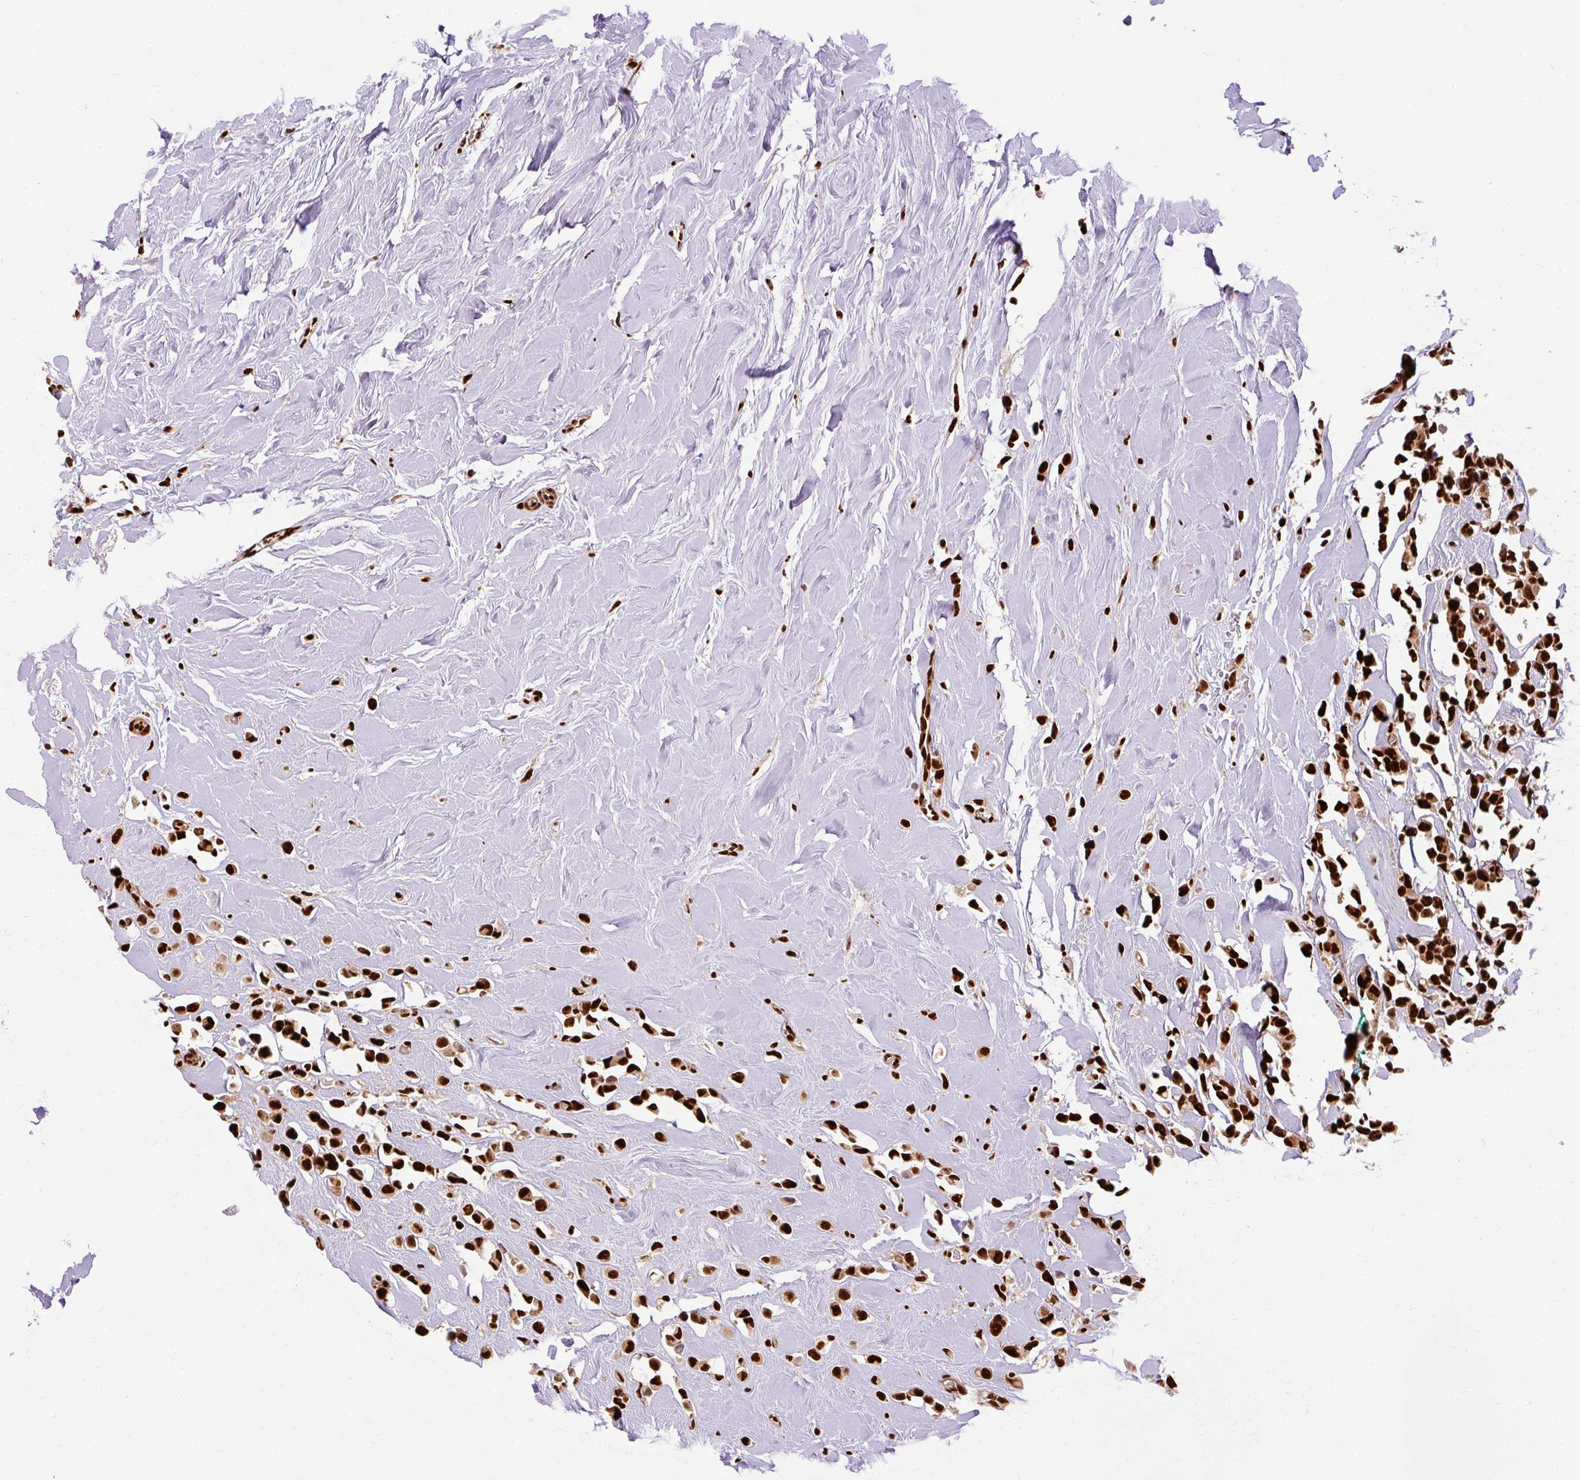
{"staining": {"intensity": "strong", "quantity": ">75%", "location": "nuclear"}, "tissue": "breast cancer", "cell_type": "Tumor cells", "image_type": "cancer", "snomed": [{"axis": "morphology", "description": "Duct carcinoma"}, {"axis": "topography", "description": "Breast"}], "caption": "Immunohistochemistry image of neoplastic tissue: breast infiltrating ductal carcinoma stained using immunohistochemistry displays high levels of strong protein expression localized specifically in the nuclear of tumor cells, appearing as a nuclear brown color.", "gene": "MECOM", "patient": {"sex": "female", "age": 80}}